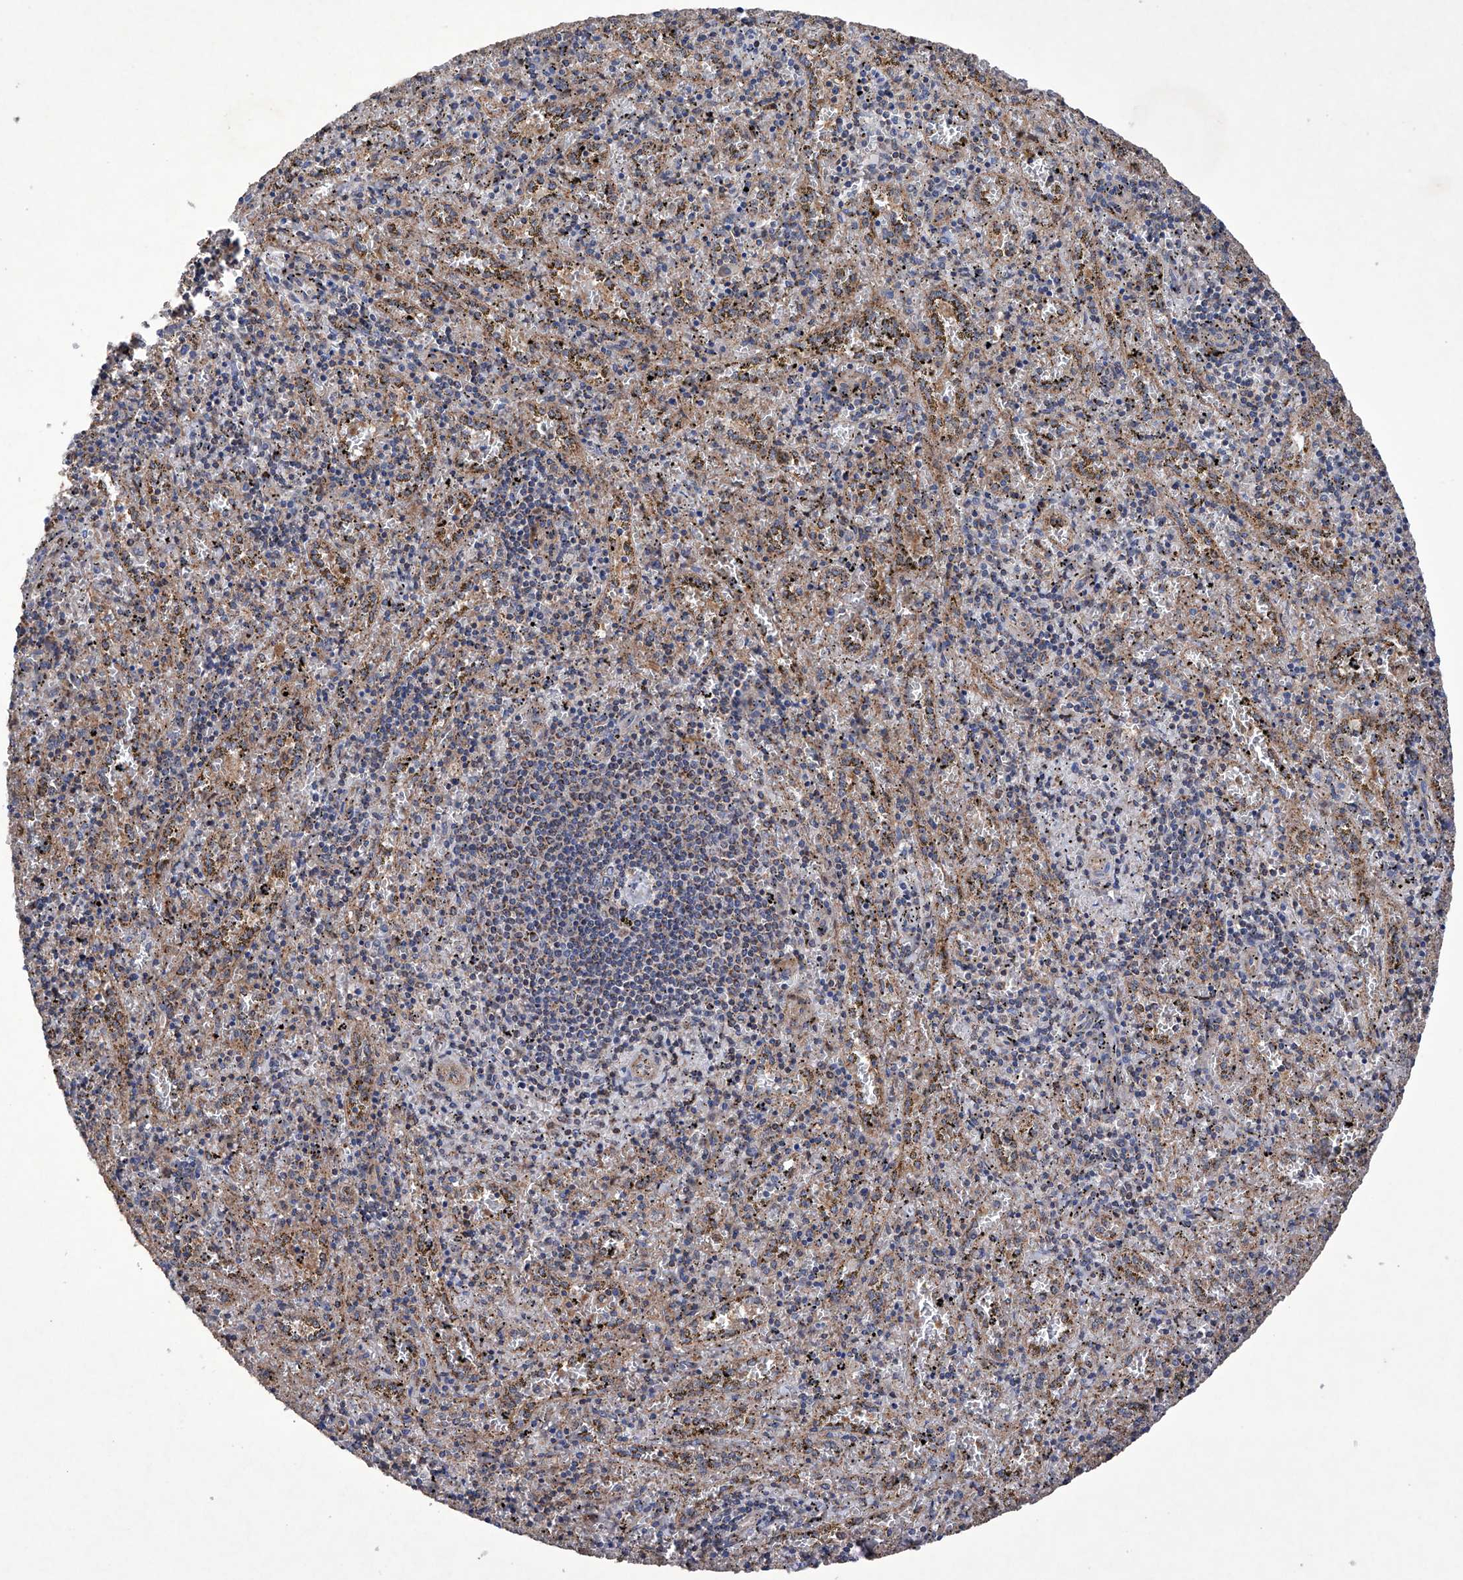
{"staining": {"intensity": "moderate", "quantity": "<25%", "location": "cytoplasmic/membranous"}, "tissue": "spleen", "cell_type": "Cells in red pulp", "image_type": "normal", "snomed": [{"axis": "morphology", "description": "Normal tissue, NOS"}, {"axis": "topography", "description": "Spleen"}], "caption": "The photomicrograph exhibits a brown stain indicating the presence of a protein in the cytoplasmic/membranous of cells in red pulp in spleen. (brown staining indicates protein expression, while blue staining denotes nuclei).", "gene": "EFCAB2", "patient": {"sex": "male", "age": 11}}